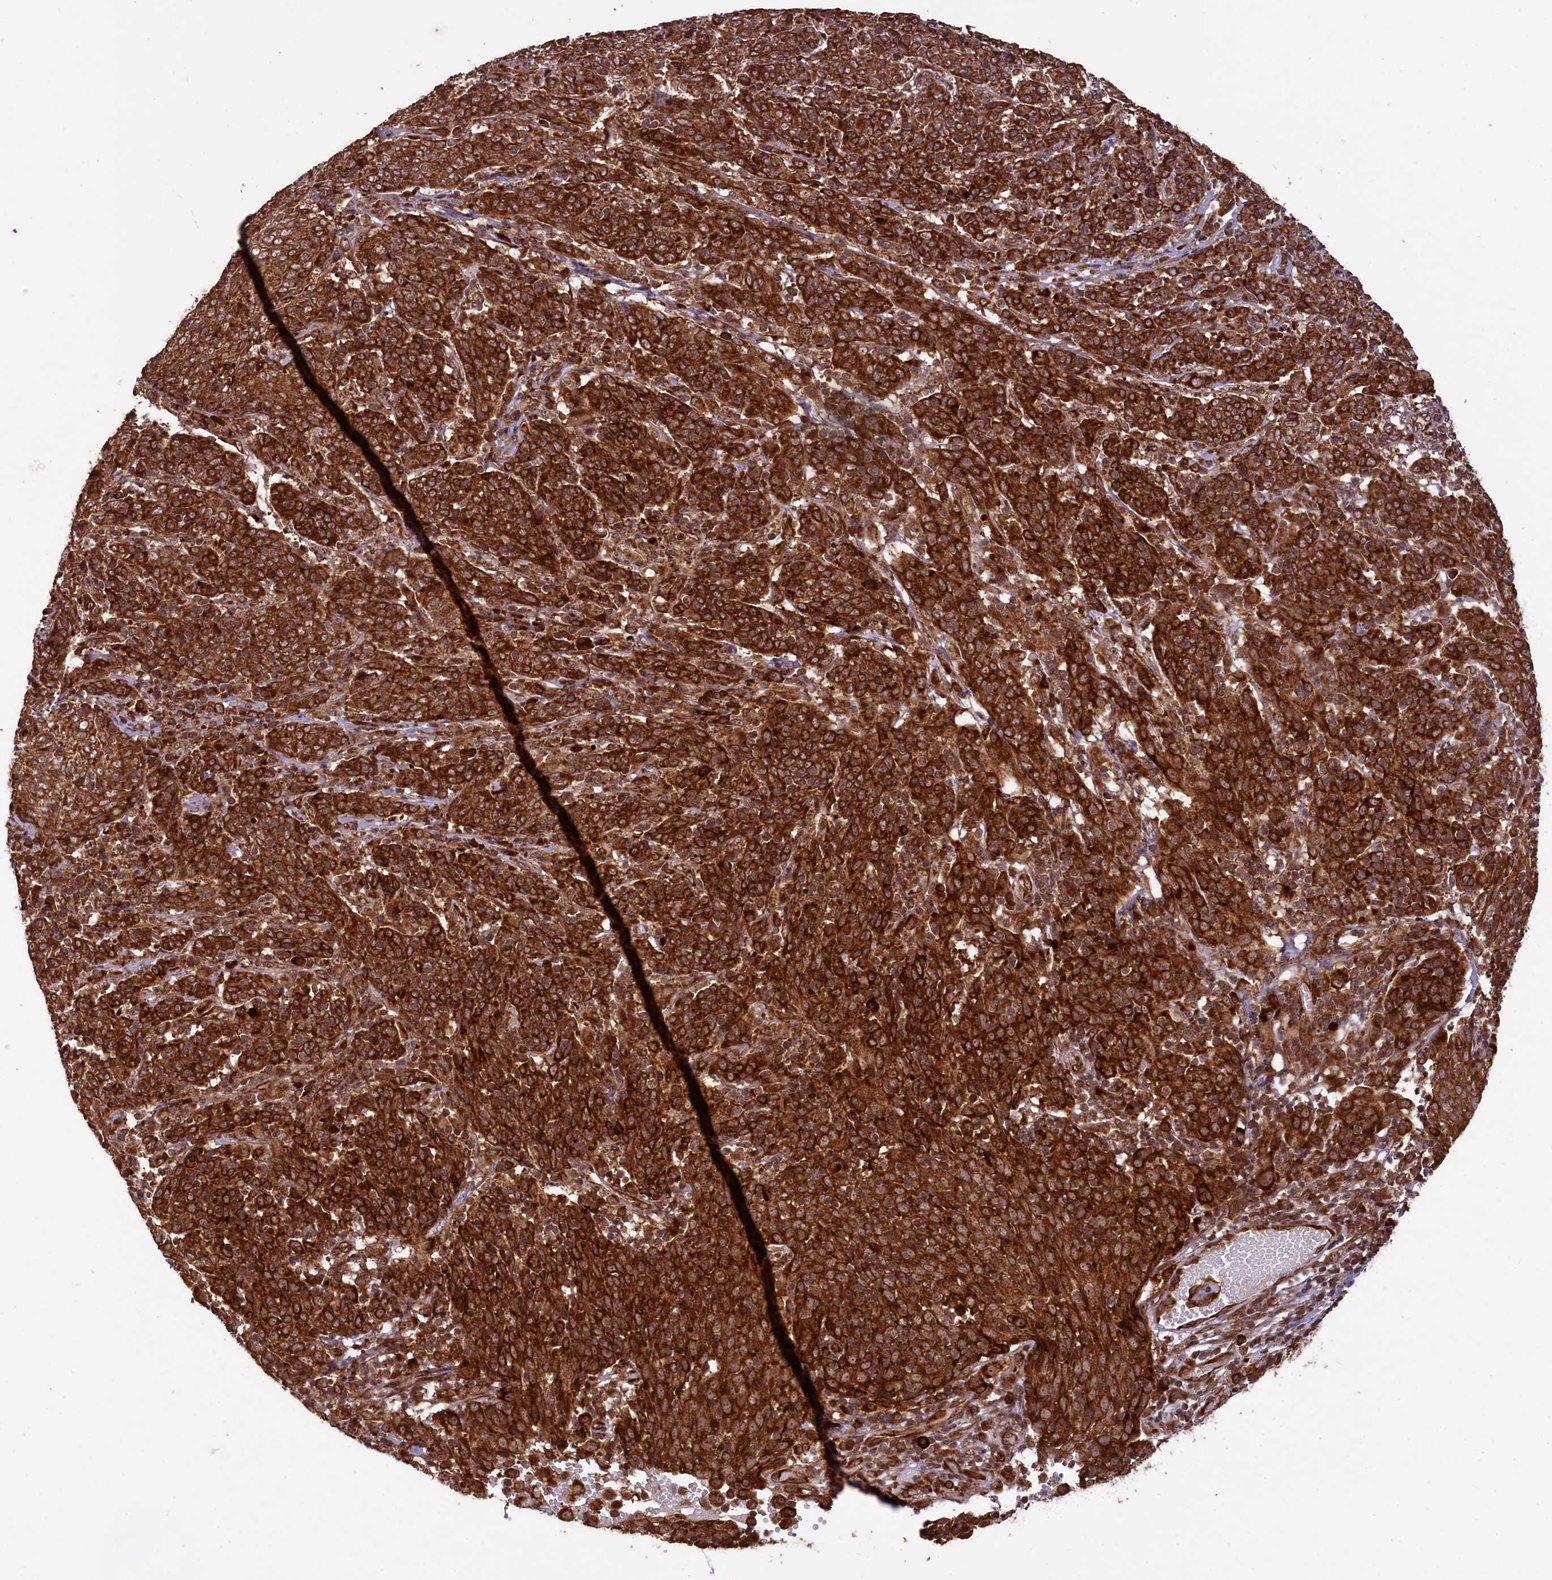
{"staining": {"intensity": "strong", "quantity": ">75%", "location": "cytoplasmic/membranous"}, "tissue": "cervical cancer", "cell_type": "Tumor cells", "image_type": "cancer", "snomed": [{"axis": "morphology", "description": "Squamous cell carcinoma, NOS"}, {"axis": "topography", "description": "Cervix"}], "caption": "Protein expression by immunohistochemistry exhibits strong cytoplasmic/membranous staining in about >75% of tumor cells in squamous cell carcinoma (cervical). (Brightfield microscopy of DAB IHC at high magnification).", "gene": "LARP4", "patient": {"sex": "female", "age": 67}}